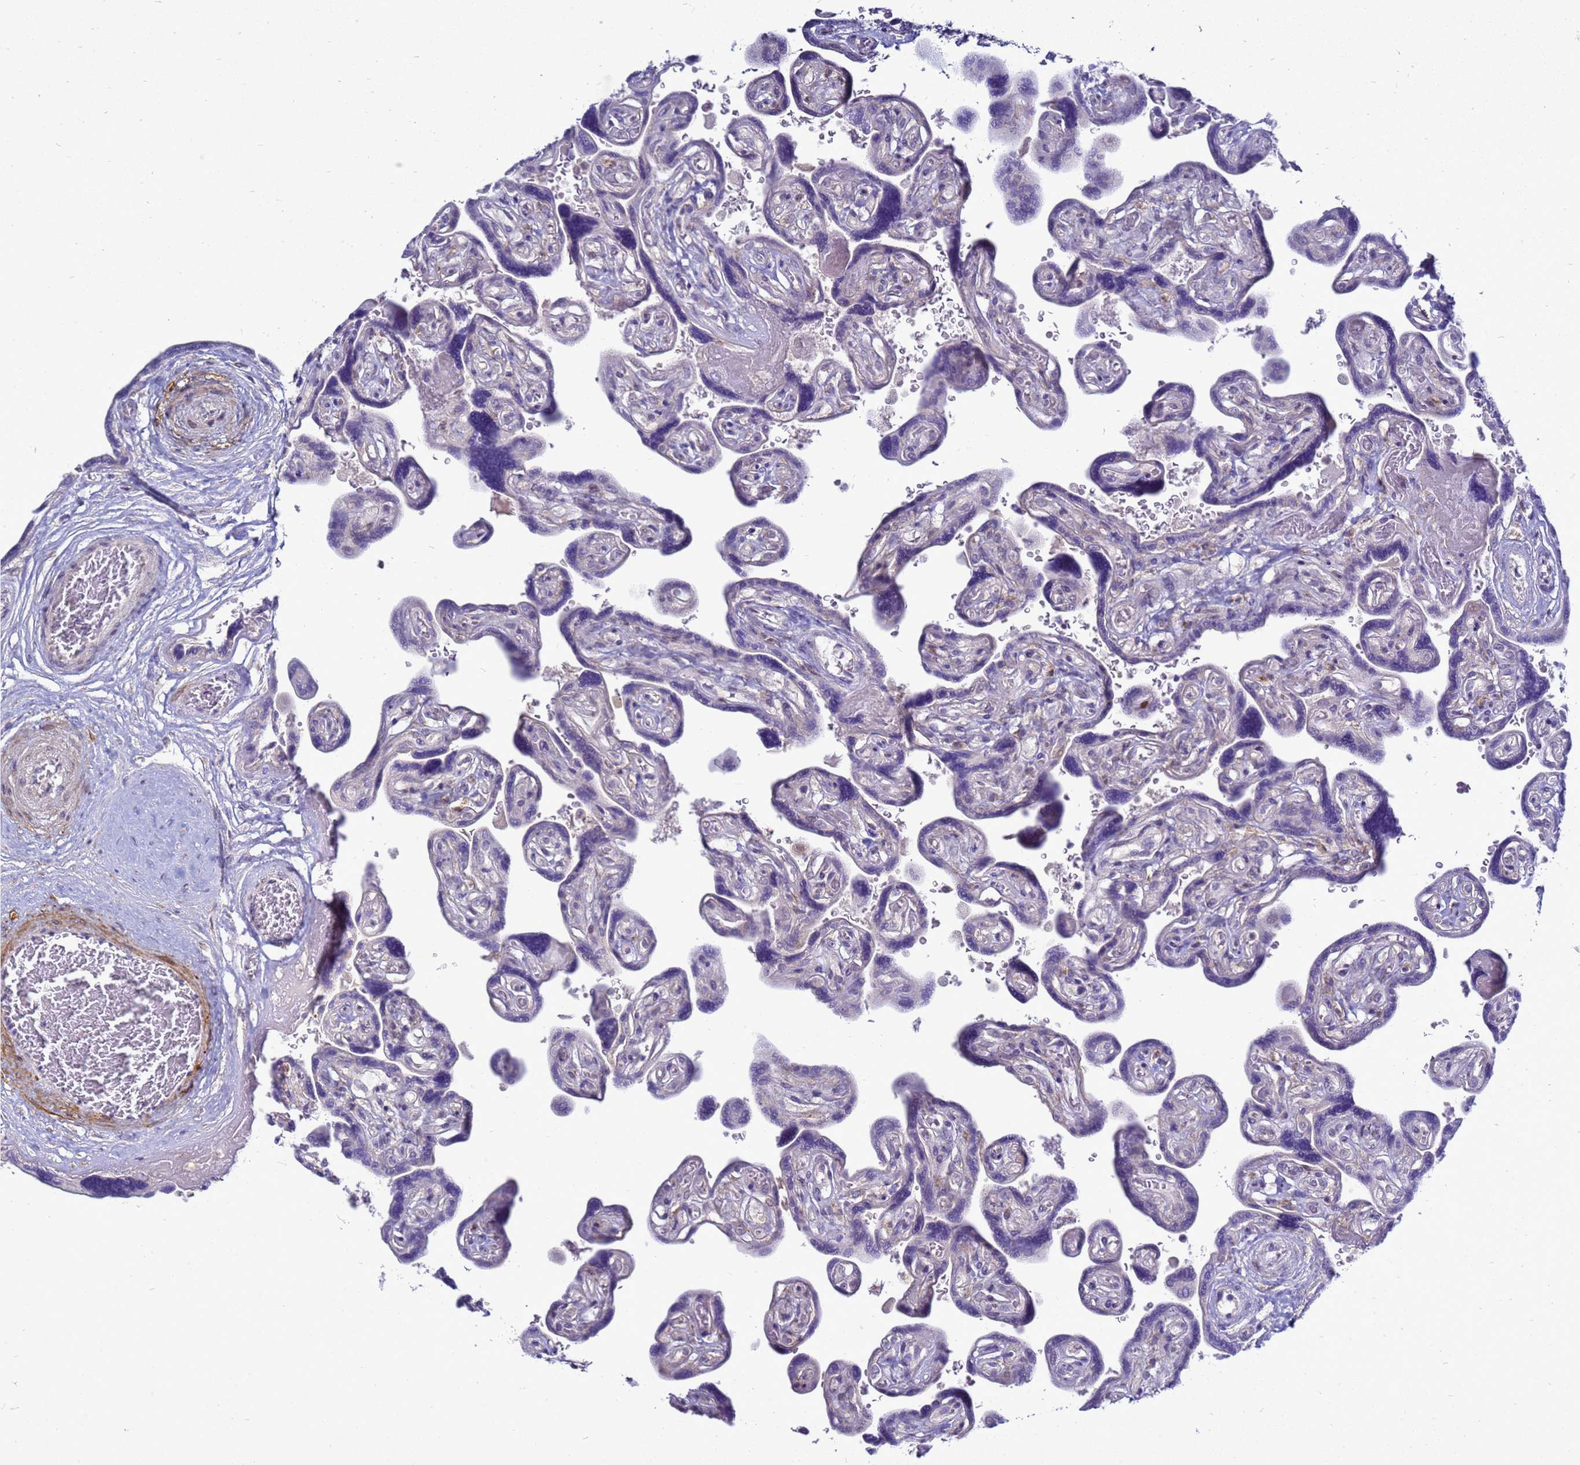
{"staining": {"intensity": "moderate", "quantity": ">75%", "location": "cytoplasmic/membranous"}, "tissue": "placenta", "cell_type": "Decidual cells", "image_type": "normal", "snomed": [{"axis": "morphology", "description": "Normal tissue, NOS"}, {"axis": "topography", "description": "Placenta"}], "caption": "Immunohistochemistry (IHC) of normal human placenta shows medium levels of moderate cytoplasmic/membranous expression in approximately >75% of decidual cells.", "gene": "MON1B", "patient": {"sex": "female", "age": 32}}